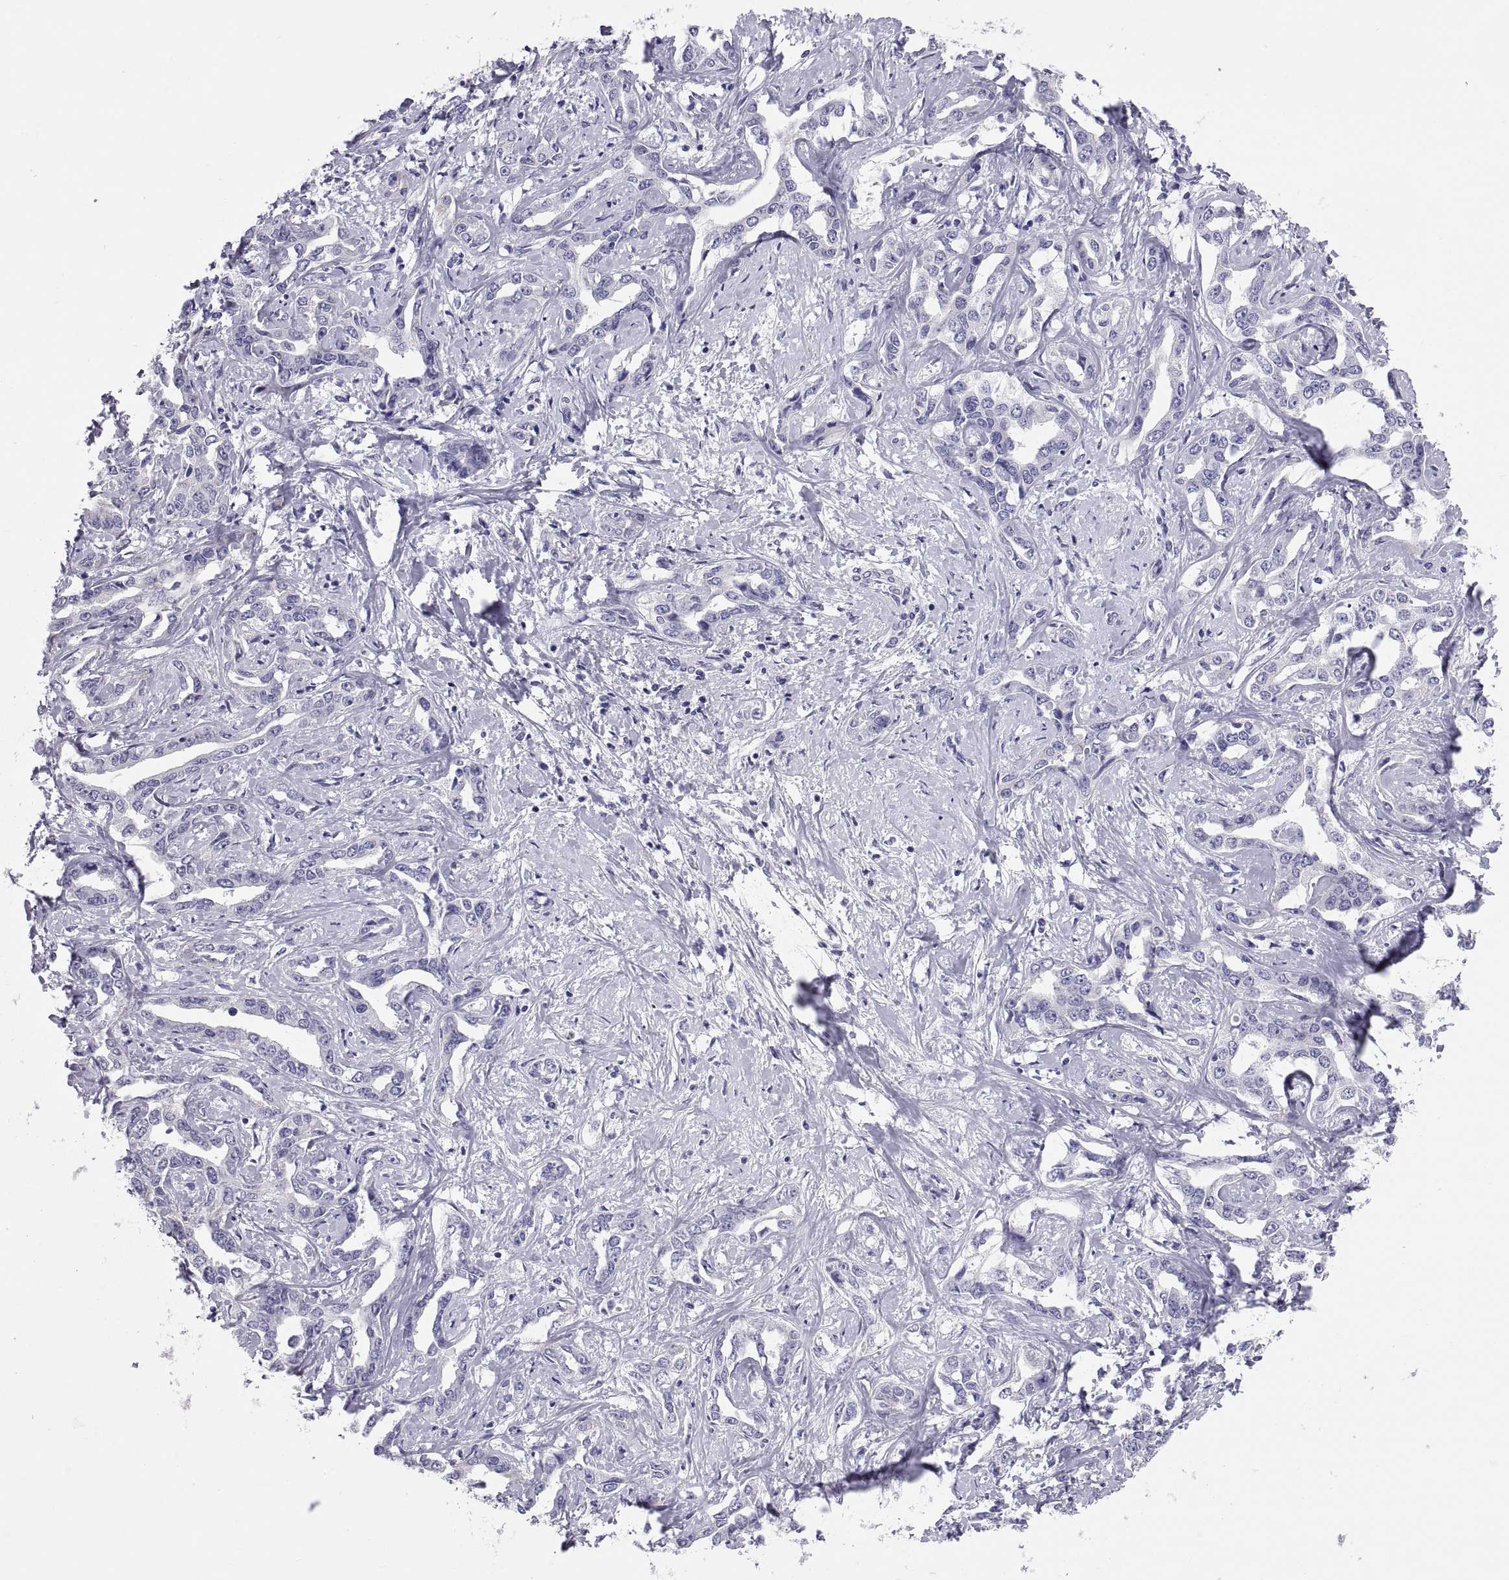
{"staining": {"intensity": "negative", "quantity": "none", "location": "none"}, "tissue": "liver cancer", "cell_type": "Tumor cells", "image_type": "cancer", "snomed": [{"axis": "morphology", "description": "Cholangiocarcinoma"}, {"axis": "topography", "description": "Liver"}], "caption": "This image is of cholangiocarcinoma (liver) stained with IHC to label a protein in brown with the nuclei are counter-stained blue. There is no staining in tumor cells.", "gene": "RNASE12", "patient": {"sex": "male", "age": 59}}